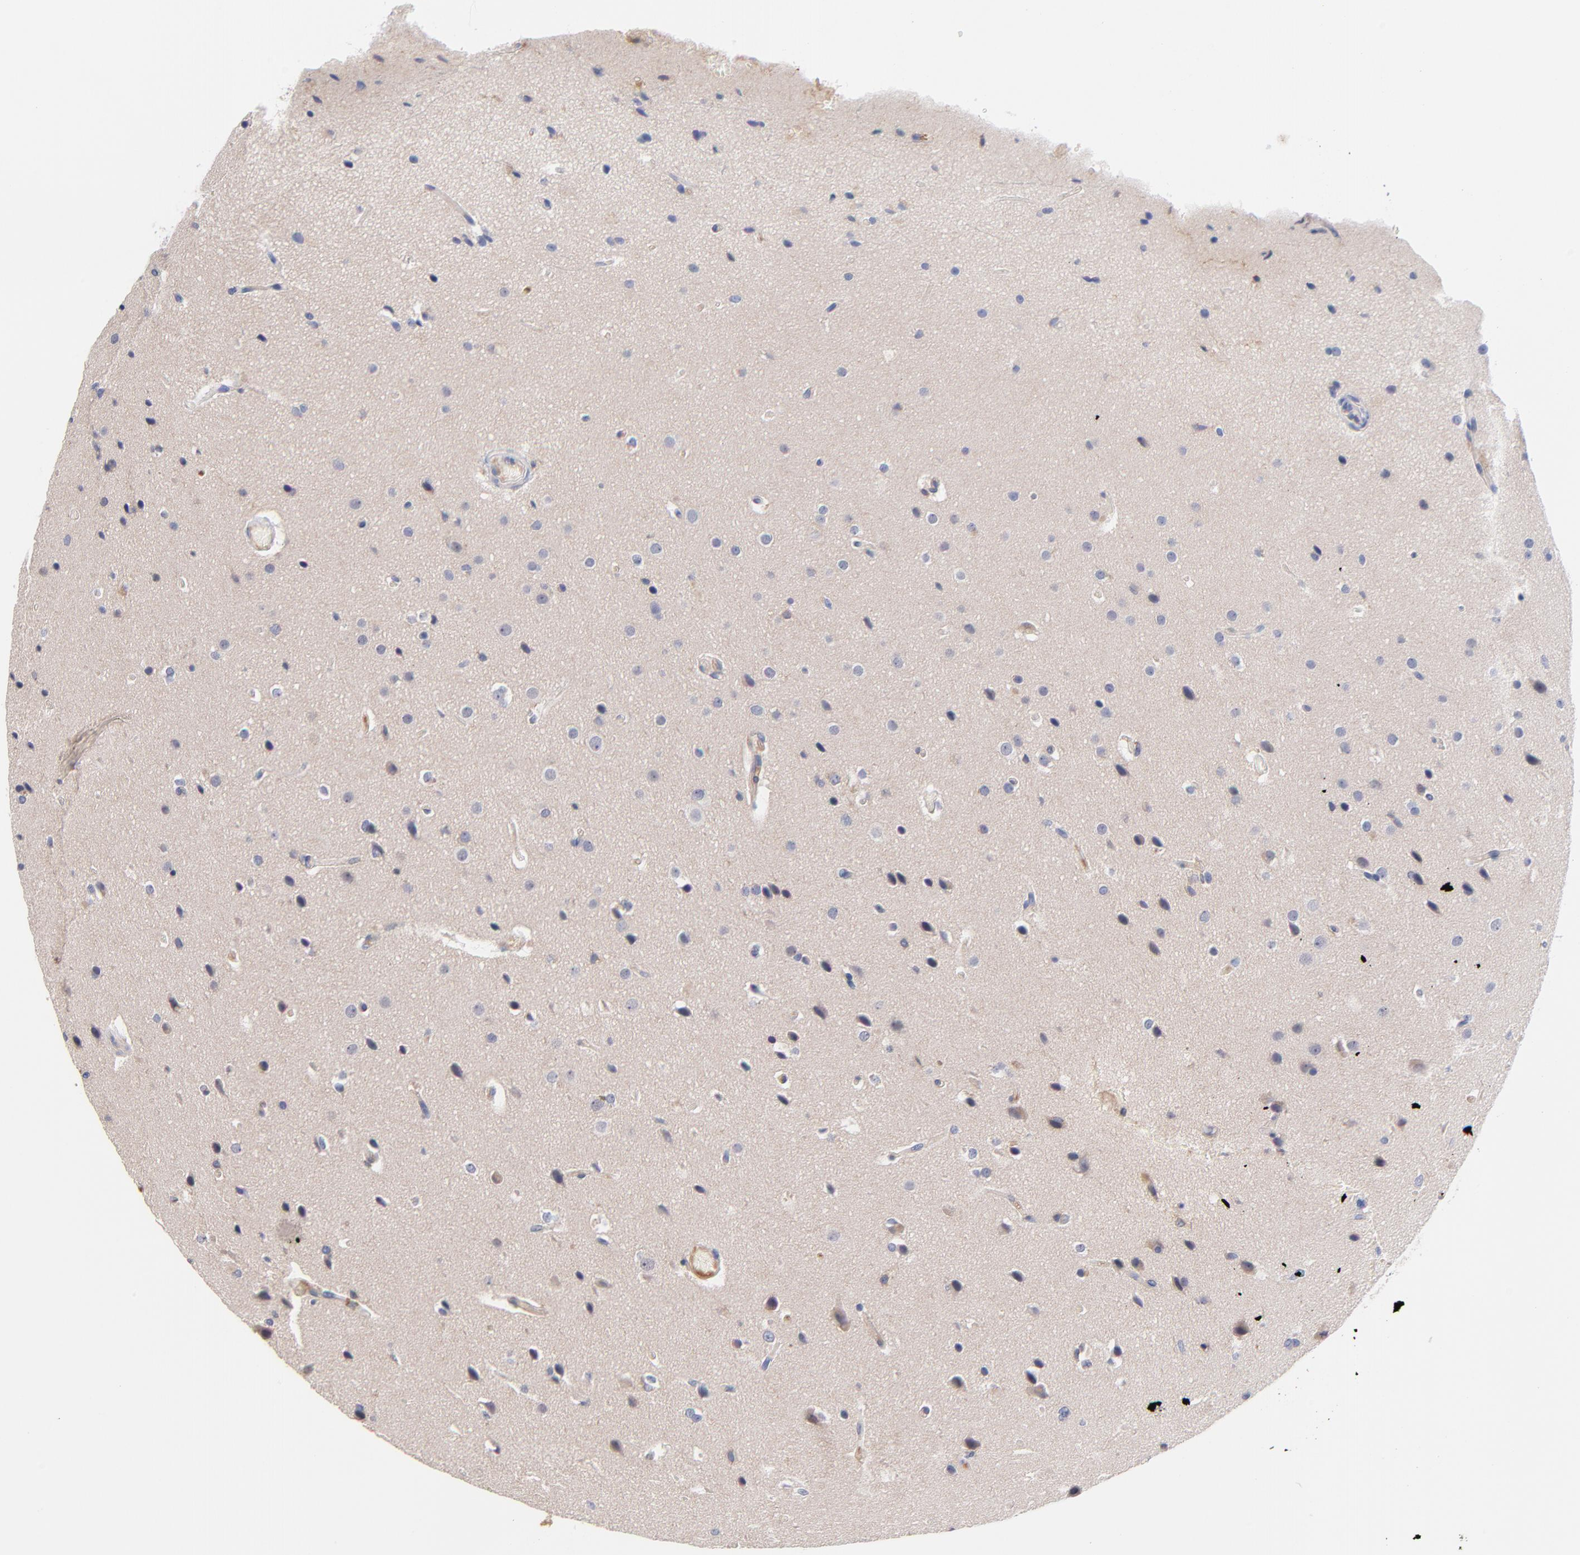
{"staining": {"intensity": "weak", "quantity": "<25%", "location": "cytoplasmic/membranous"}, "tissue": "glioma", "cell_type": "Tumor cells", "image_type": "cancer", "snomed": [{"axis": "morphology", "description": "Glioma, malignant, Low grade"}, {"axis": "topography", "description": "Cerebral cortex"}], "caption": "An immunohistochemistry (IHC) image of glioma is shown. There is no staining in tumor cells of glioma.", "gene": "KREMEN2", "patient": {"sex": "female", "age": 47}}